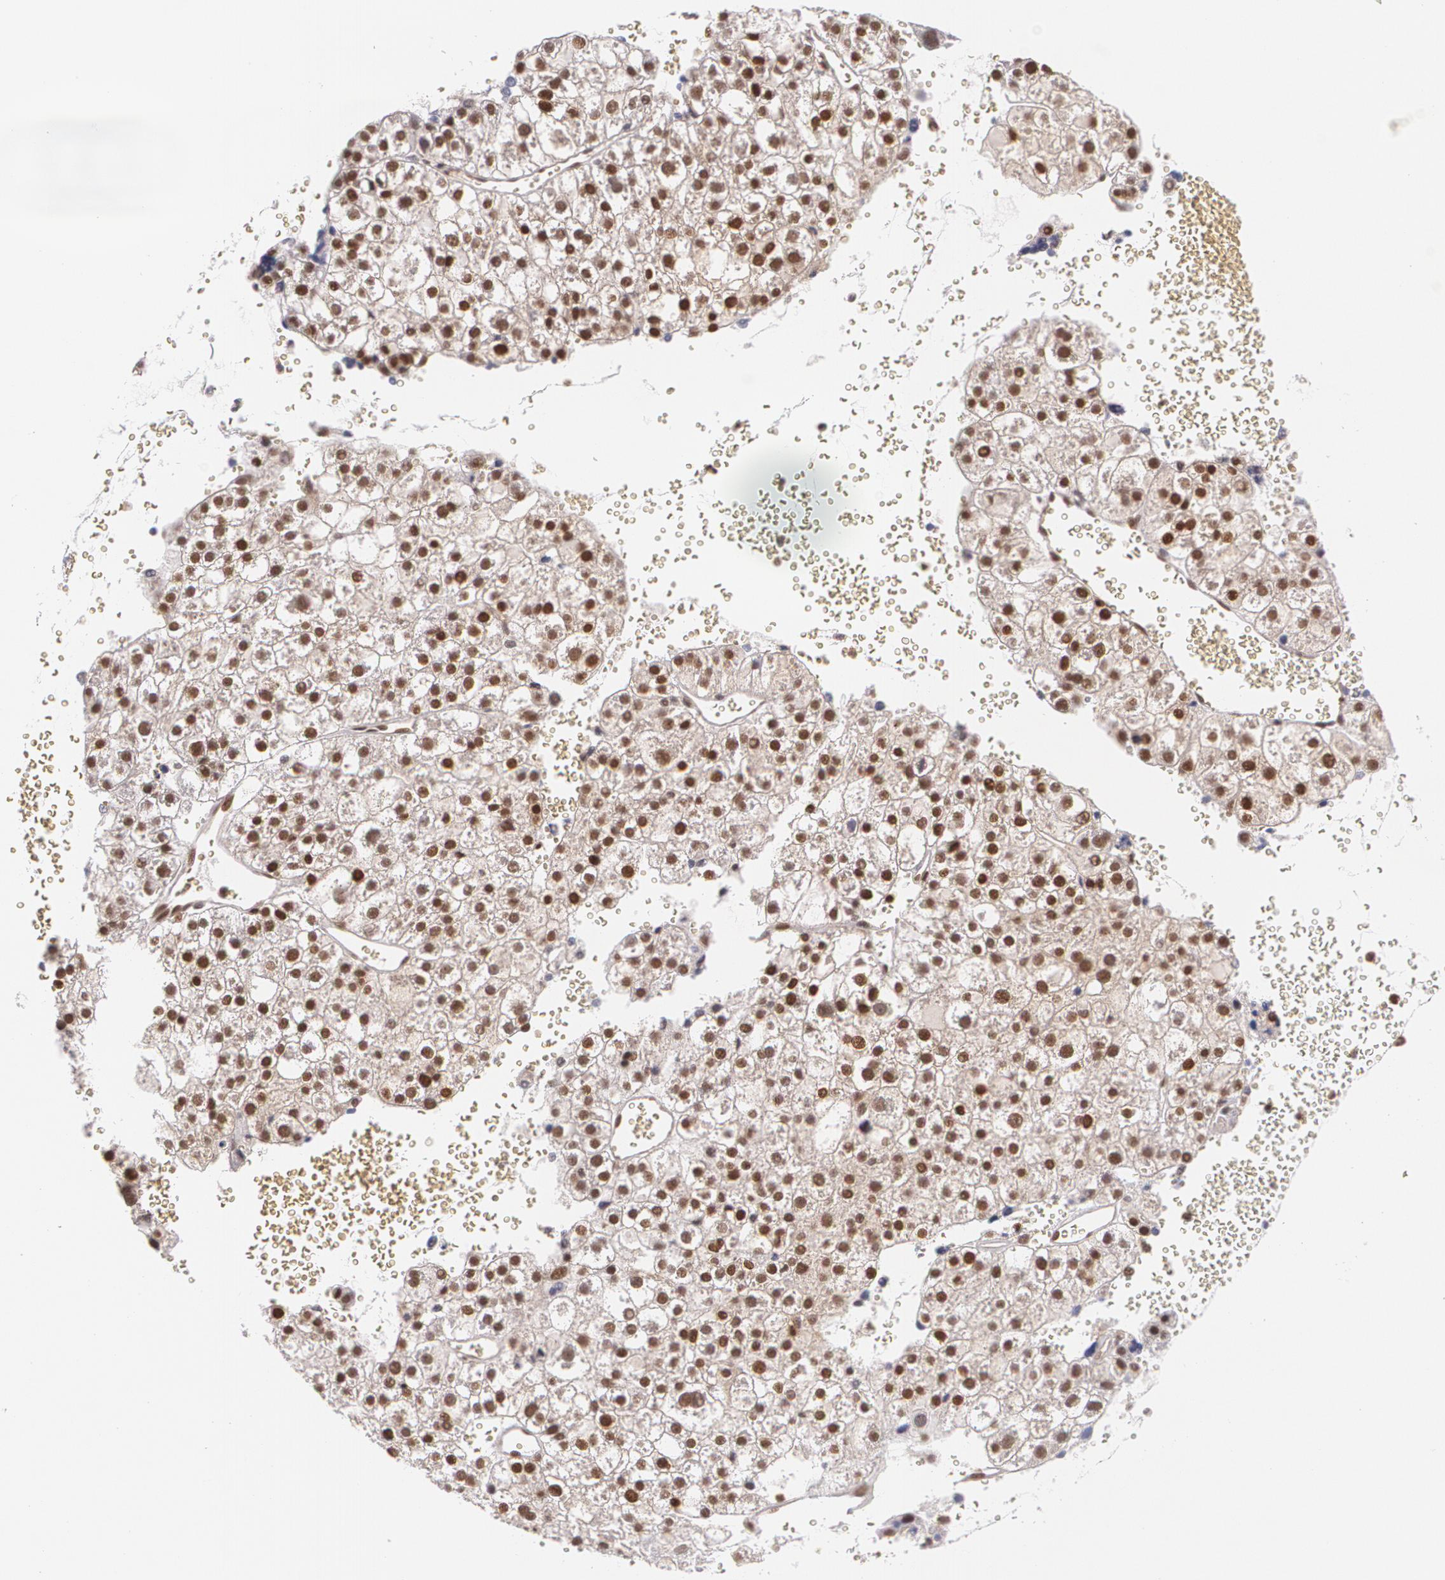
{"staining": {"intensity": "moderate", "quantity": "25%-75%", "location": "nuclear"}, "tissue": "liver cancer", "cell_type": "Tumor cells", "image_type": "cancer", "snomed": [{"axis": "morphology", "description": "Carcinoma, Hepatocellular, NOS"}, {"axis": "topography", "description": "Liver"}], "caption": "Human hepatocellular carcinoma (liver) stained for a protein (brown) displays moderate nuclear positive staining in about 25%-75% of tumor cells.", "gene": "CUL2", "patient": {"sex": "female", "age": 85}}